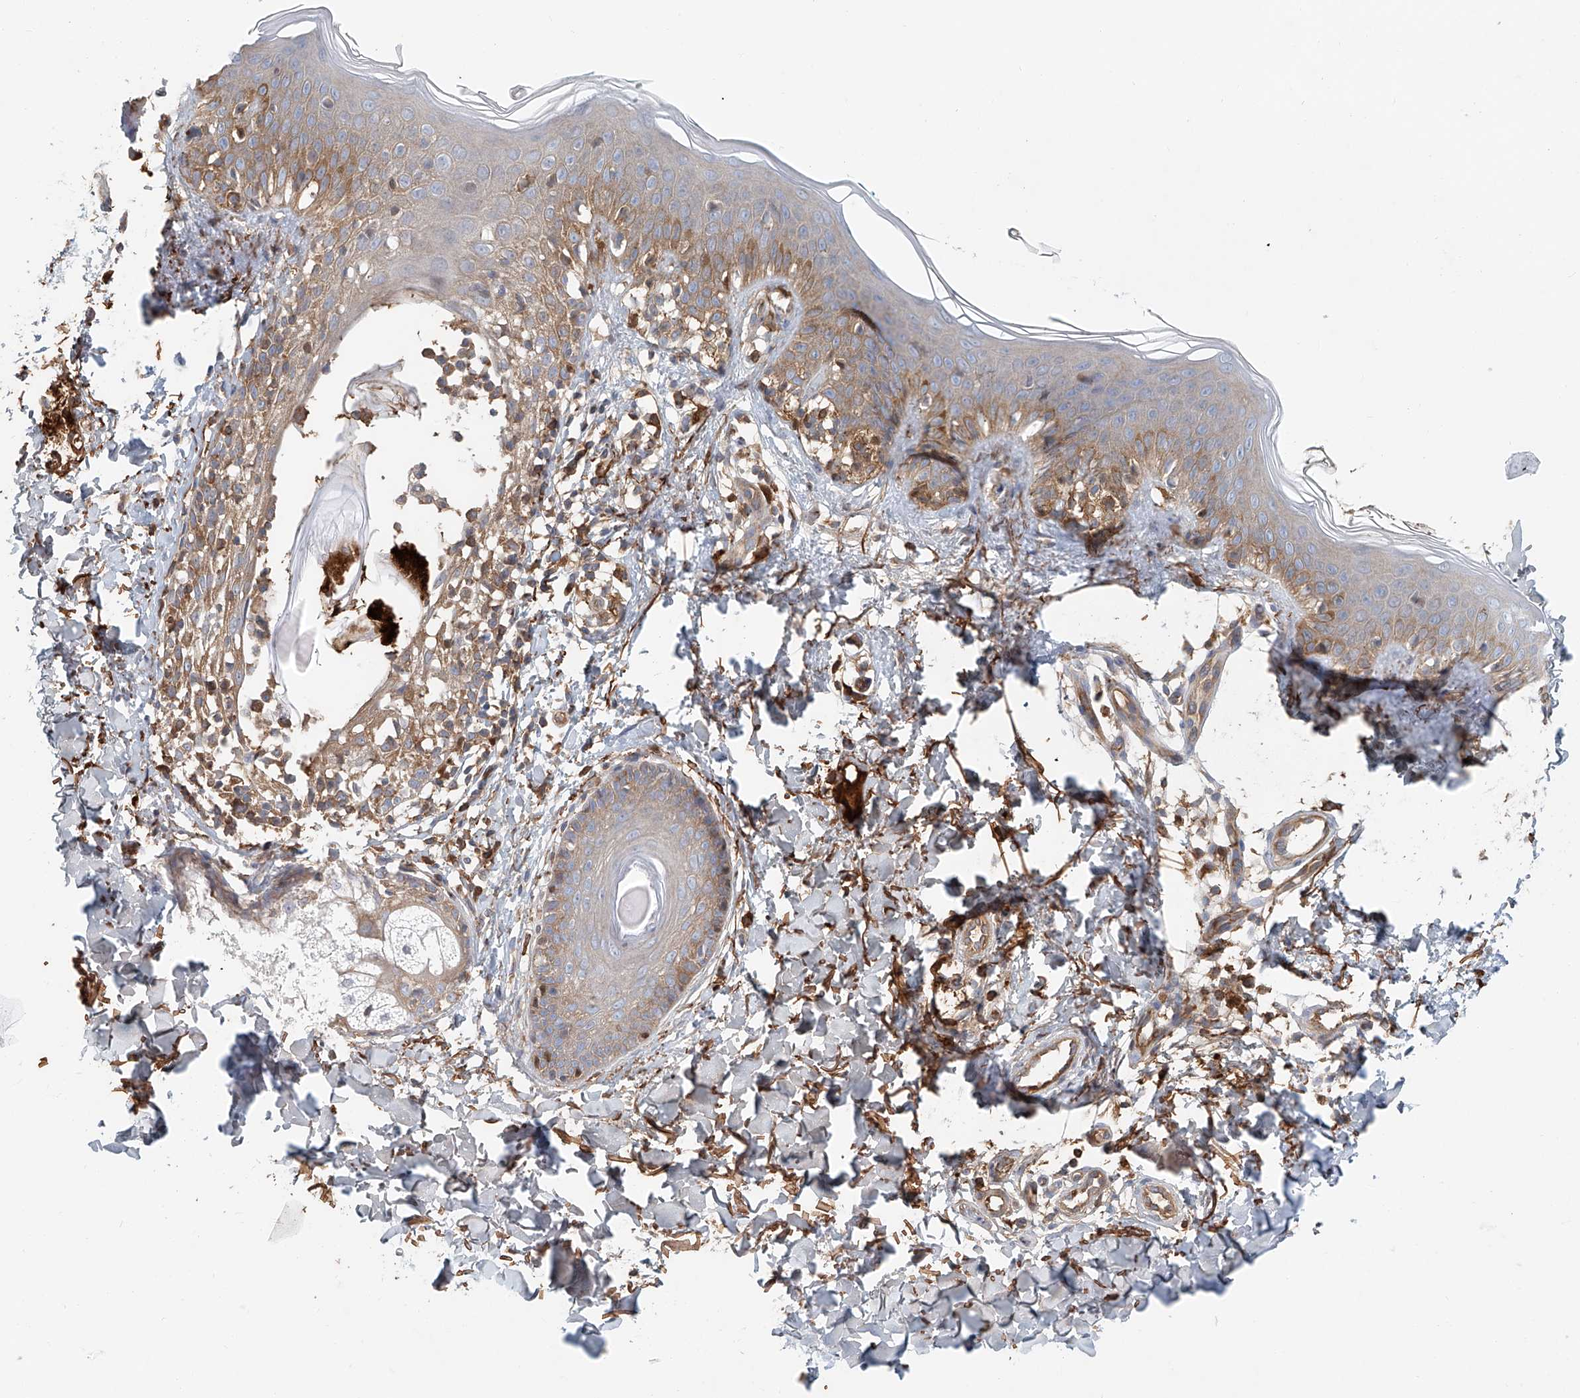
{"staining": {"intensity": "moderate", "quantity": ">75%", "location": "cytoplasmic/membranous"}, "tissue": "skin", "cell_type": "Fibroblasts", "image_type": "normal", "snomed": [{"axis": "morphology", "description": "Normal tissue, NOS"}, {"axis": "topography", "description": "Skin"}], "caption": "Protein staining of normal skin demonstrates moderate cytoplasmic/membranous staining in approximately >75% of fibroblasts. The protein of interest is shown in brown color, while the nuclei are stained blue.", "gene": "FRYL", "patient": {"sex": "male", "age": 37}}